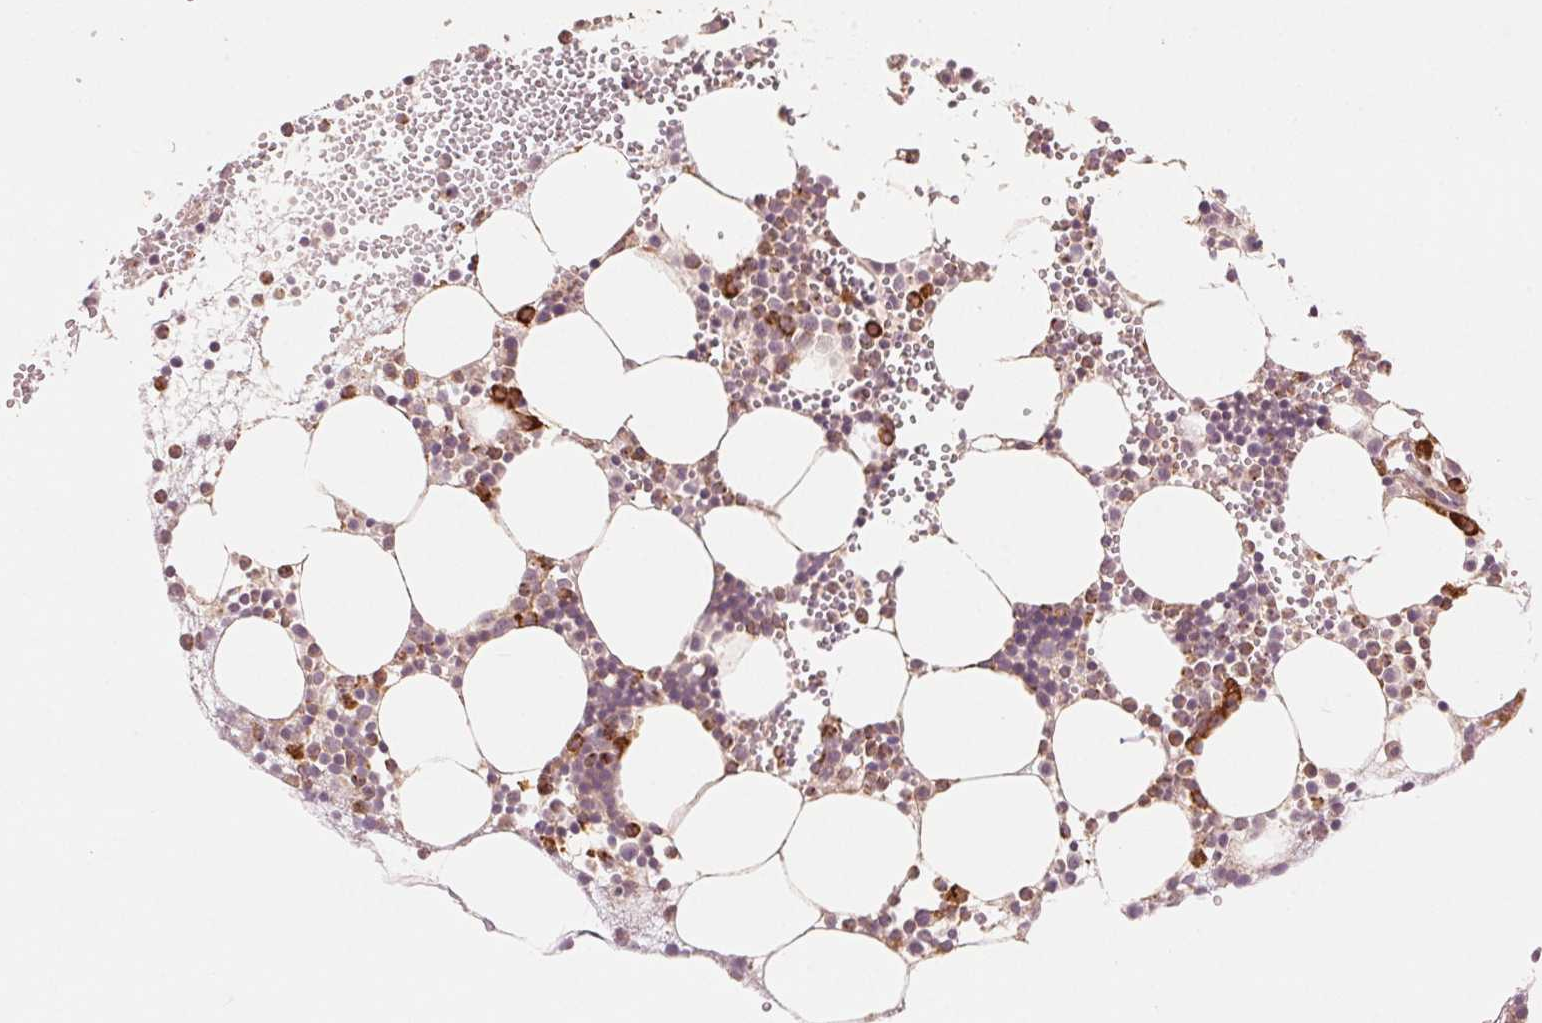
{"staining": {"intensity": "strong", "quantity": "<25%", "location": "cytoplasmic/membranous"}, "tissue": "bone marrow", "cell_type": "Hematopoietic cells", "image_type": "normal", "snomed": [{"axis": "morphology", "description": "Normal tissue, NOS"}, {"axis": "topography", "description": "Bone marrow"}], "caption": "Benign bone marrow displays strong cytoplasmic/membranous positivity in about <25% of hematopoietic cells, visualized by immunohistochemistry. The protein of interest is shown in brown color, while the nuclei are stained blue.", "gene": "SLC20A1", "patient": {"sex": "male", "age": 89}}